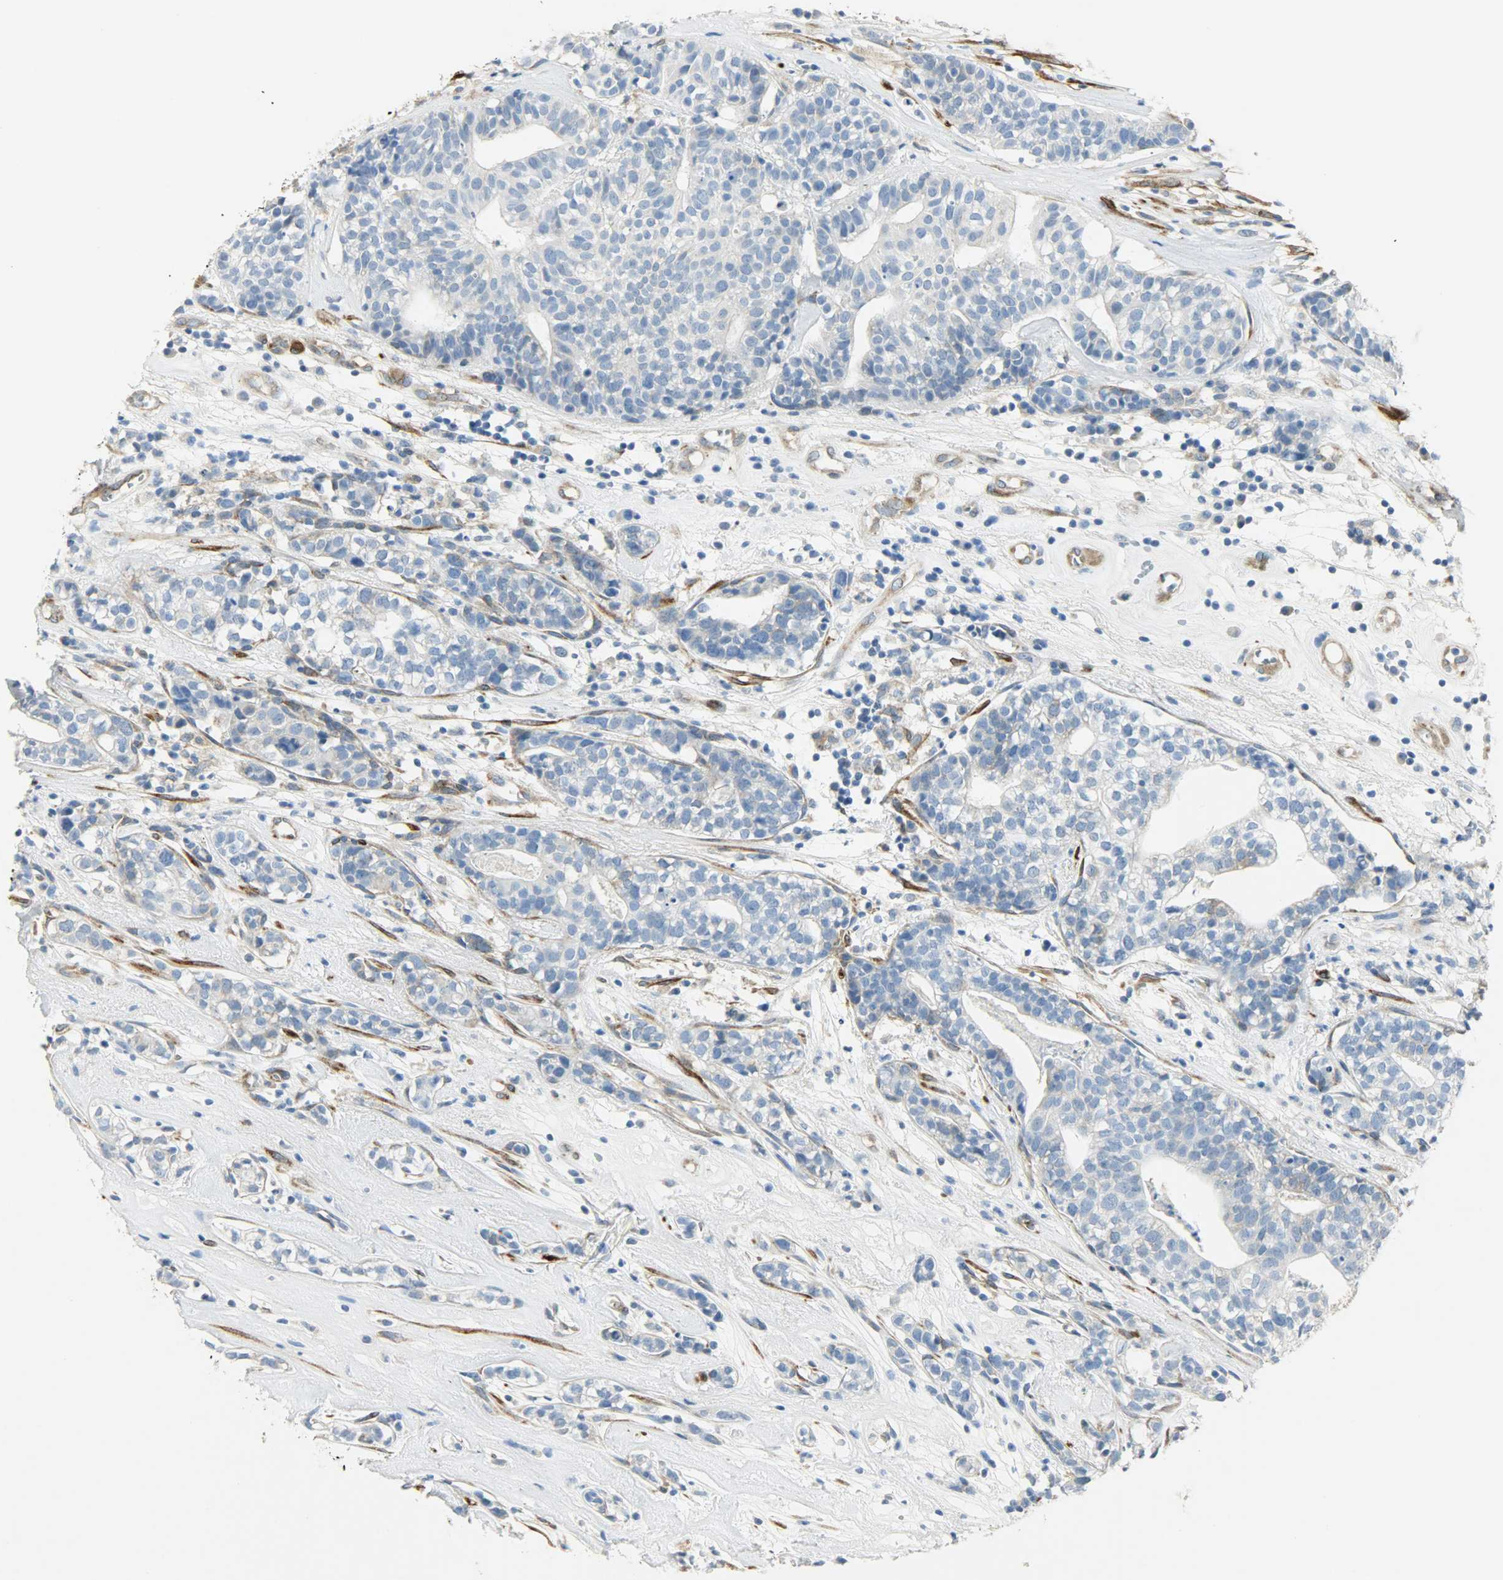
{"staining": {"intensity": "negative", "quantity": "none", "location": "none"}, "tissue": "head and neck cancer", "cell_type": "Tumor cells", "image_type": "cancer", "snomed": [{"axis": "morphology", "description": "Adenocarcinoma, NOS"}, {"axis": "topography", "description": "Salivary gland"}, {"axis": "topography", "description": "Head-Neck"}], "caption": "The histopathology image reveals no staining of tumor cells in head and neck adenocarcinoma. The staining was performed using DAB (3,3'-diaminobenzidine) to visualize the protein expression in brown, while the nuclei were stained in blue with hematoxylin (Magnification: 20x).", "gene": "PKD2", "patient": {"sex": "female", "age": 65}}